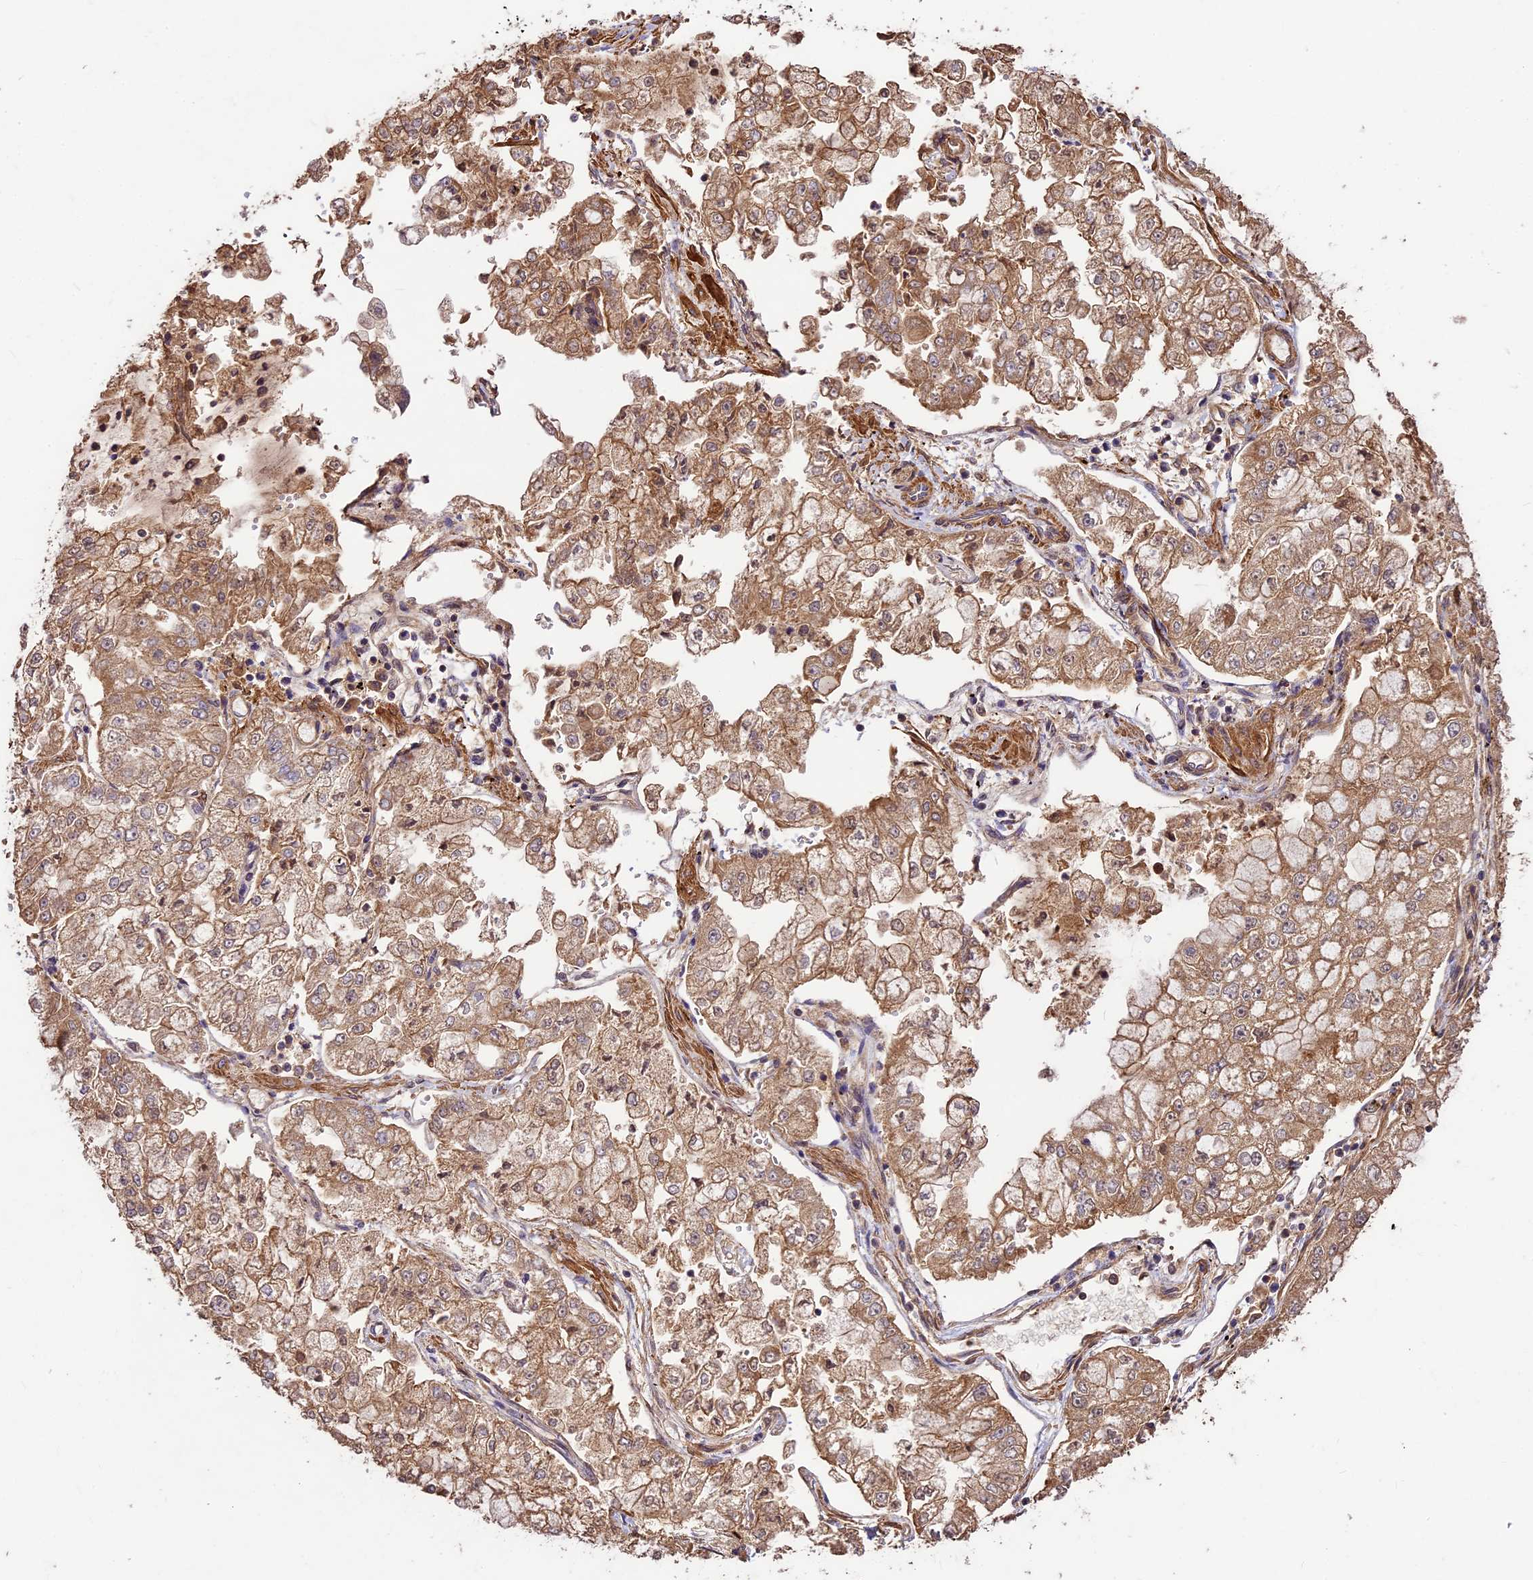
{"staining": {"intensity": "moderate", "quantity": ">75%", "location": "cytoplasmic/membranous"}, "tissue": "stomach cancer", "cell_type": "Tumor cells", "image_type": "cancer", "snomed": [{"axis": "morphology", "description": "Adenocarcinoma, NOS"}, {"axis": "topography", "description": "Stomach"}], "caption": "Immunohistochemistry (IHC) of human adenocarcinoma (stomach) demonstrates medium levels of moderate cytoplasmic/membranous staining in approximately >75% of tumor cells.", "gene": "CRLF1", "patient": {"sex": "male", "age": 76}}